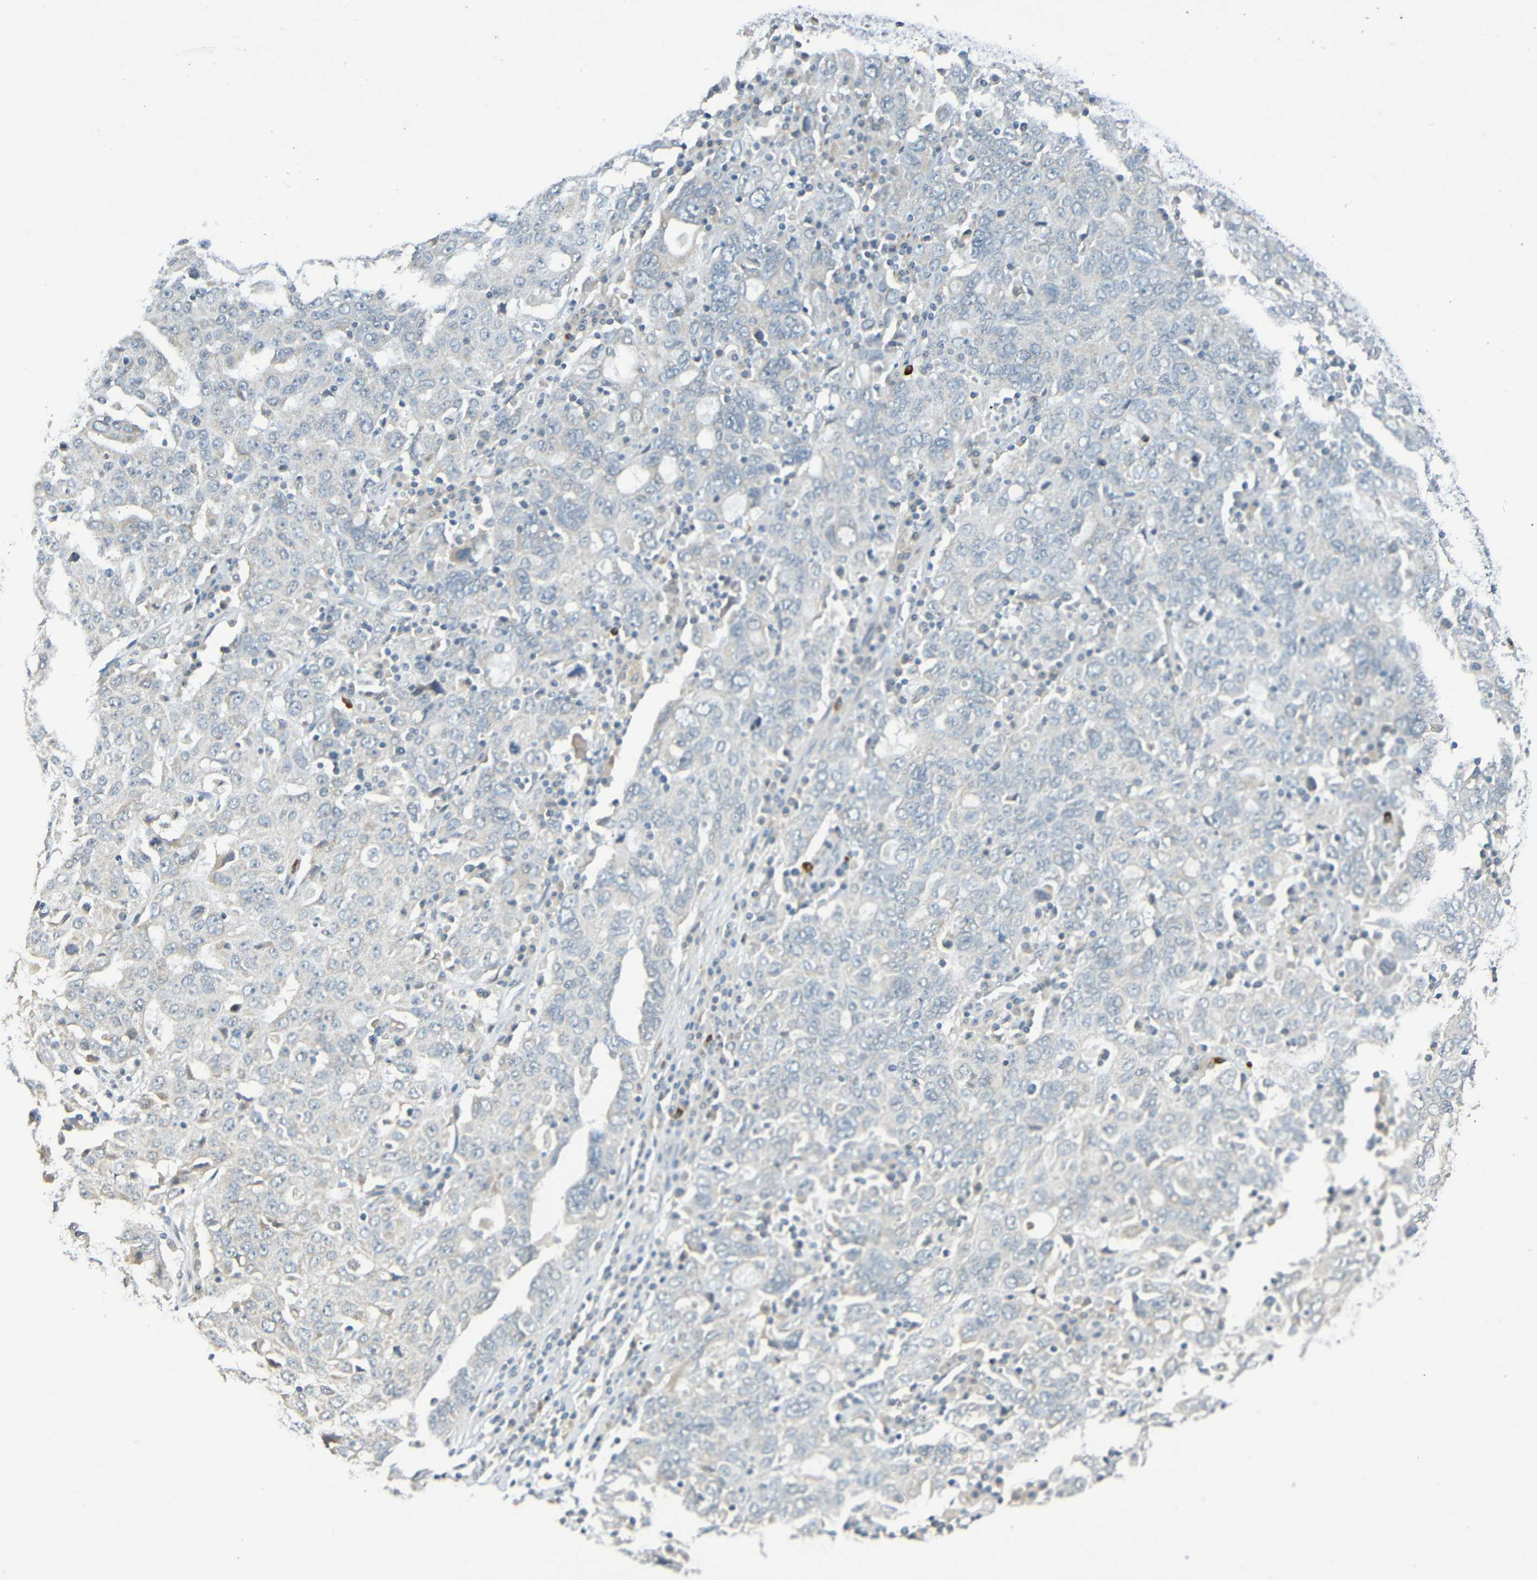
{"staining": {"intensity": "negative", "quantity": "none", "location": "none"}, "tissue": "ovarian cancer", "cell_type": "Tumor cells", "image_type": "cancer", "snomed": [{"axis": "morphology", "description": "Carcinoma, endometroid"}, {"axis": "topography", "description": "Ovary"}], "caption": "Image shows no protein positivity in tumor cells of endometroid carcinoma (ovarian) tissue.", "gene": "C3AR1", "patient": {"sex": "female", "age": 62}}